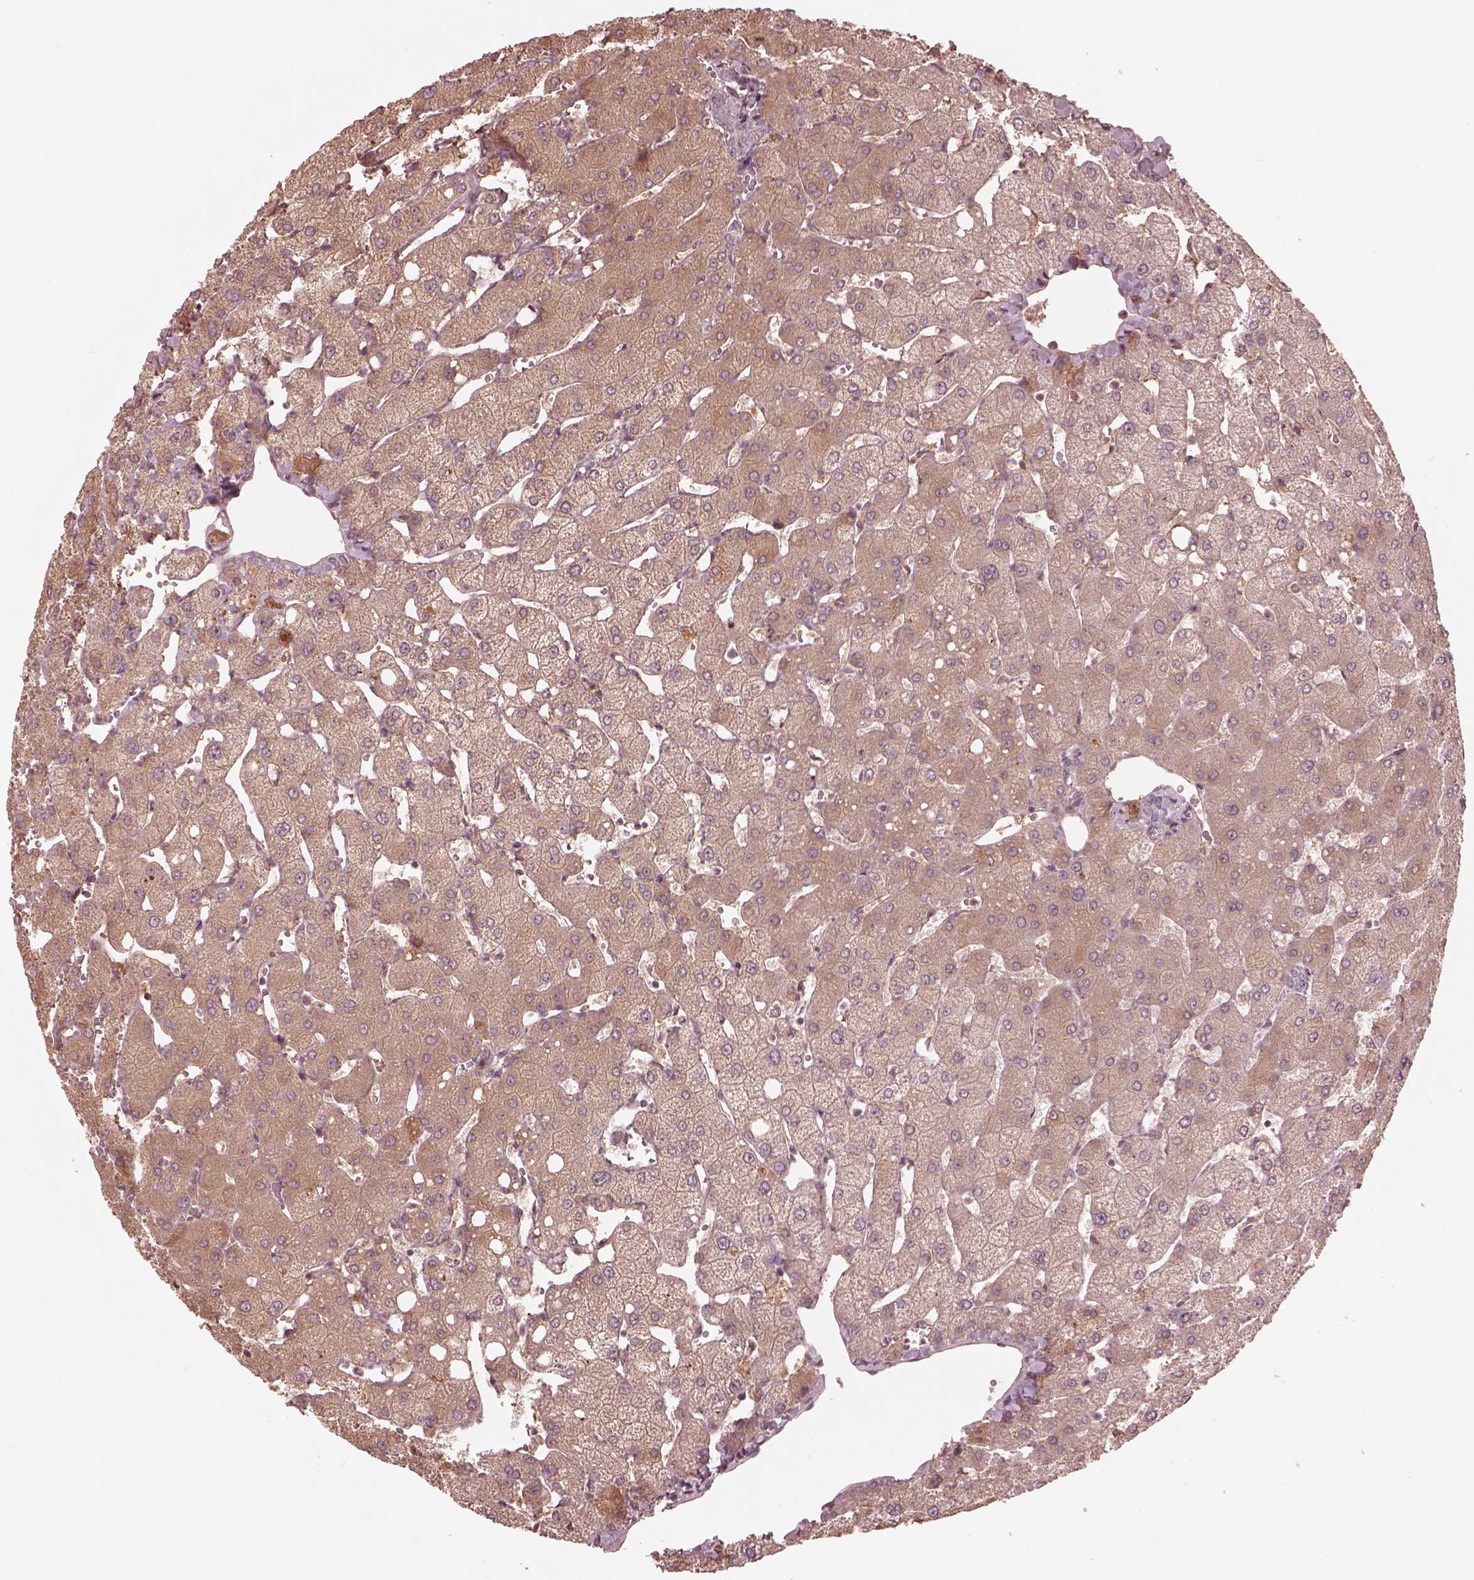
{"staining": {"intensity": "negative", "quantity": "none", "location": "none"}, "tissue": "liver", "cell_type": "Cholangiocytes", "image_type": "normal", "snomed": [{"axis": "morphology", "description": "Normal tissue, NOS"}, {"axis": "topography", "description": "Liver"}], "caption": "High magnification brightfield microscopy of normal liver stained with DAB (brown) and counterstained with hematoxylin (blue): cholangiocytes show no significant staining. The staining was performed using DAB (3,3'-diaminobenzidine) to visualize the protein expression in brown, while the nuclei were stained in blue with hematoxylin (Magnification: 20x).", "gene": "TF", "patient": {"sex": "female", "age": 54}}